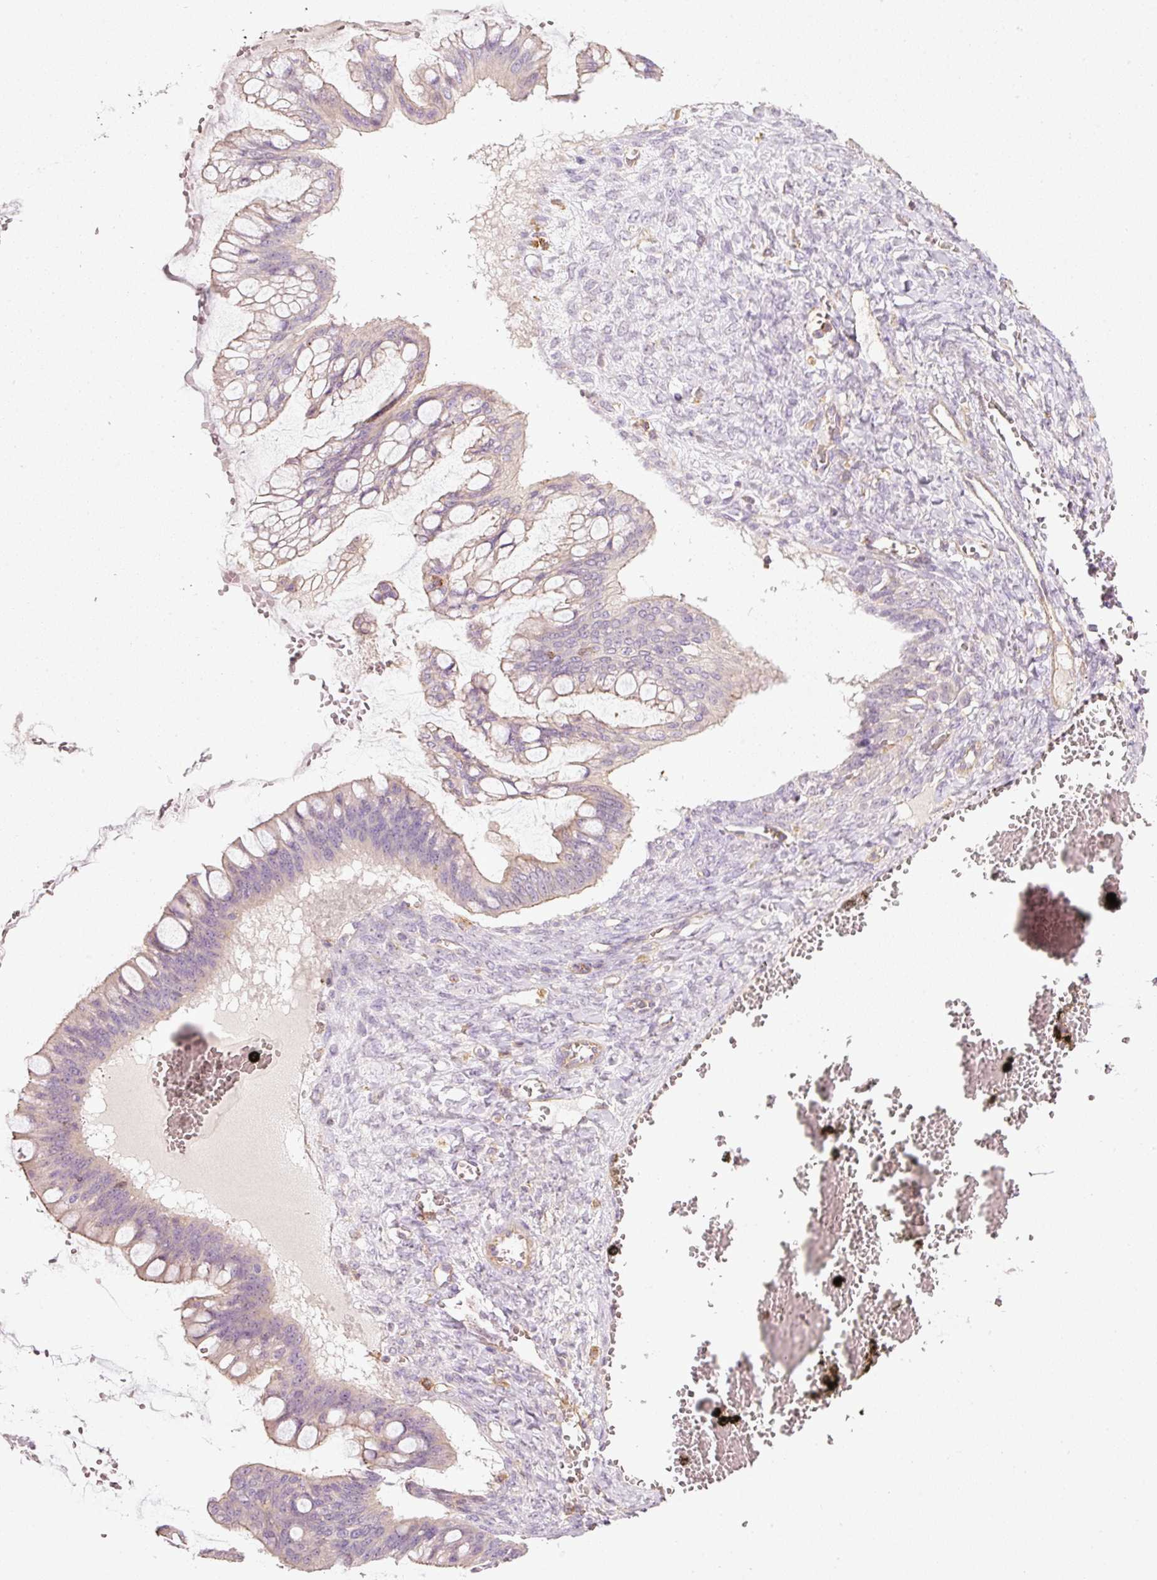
{"staining": {"intensity": "negative", "quantity": "none", "location": "none"}, "tissue": "ovarian cancer", "cell_type": "Tumor cells", "image_type": "cancer", "snomed": [{"axis": "morphology", "description": "Cystadenocarcinoma, mucinous, NOS"}, {"axis": "topography", "description": "Ovary"}], "caption": "IHC photomicrograph of human ovarian cancer (mucinous cystadenocarcinoma) stained for a protein (brown), which displays no expression in tumor cells.", "gene": "SIPA1", "patient": {"sex": "female", "age": 73}}